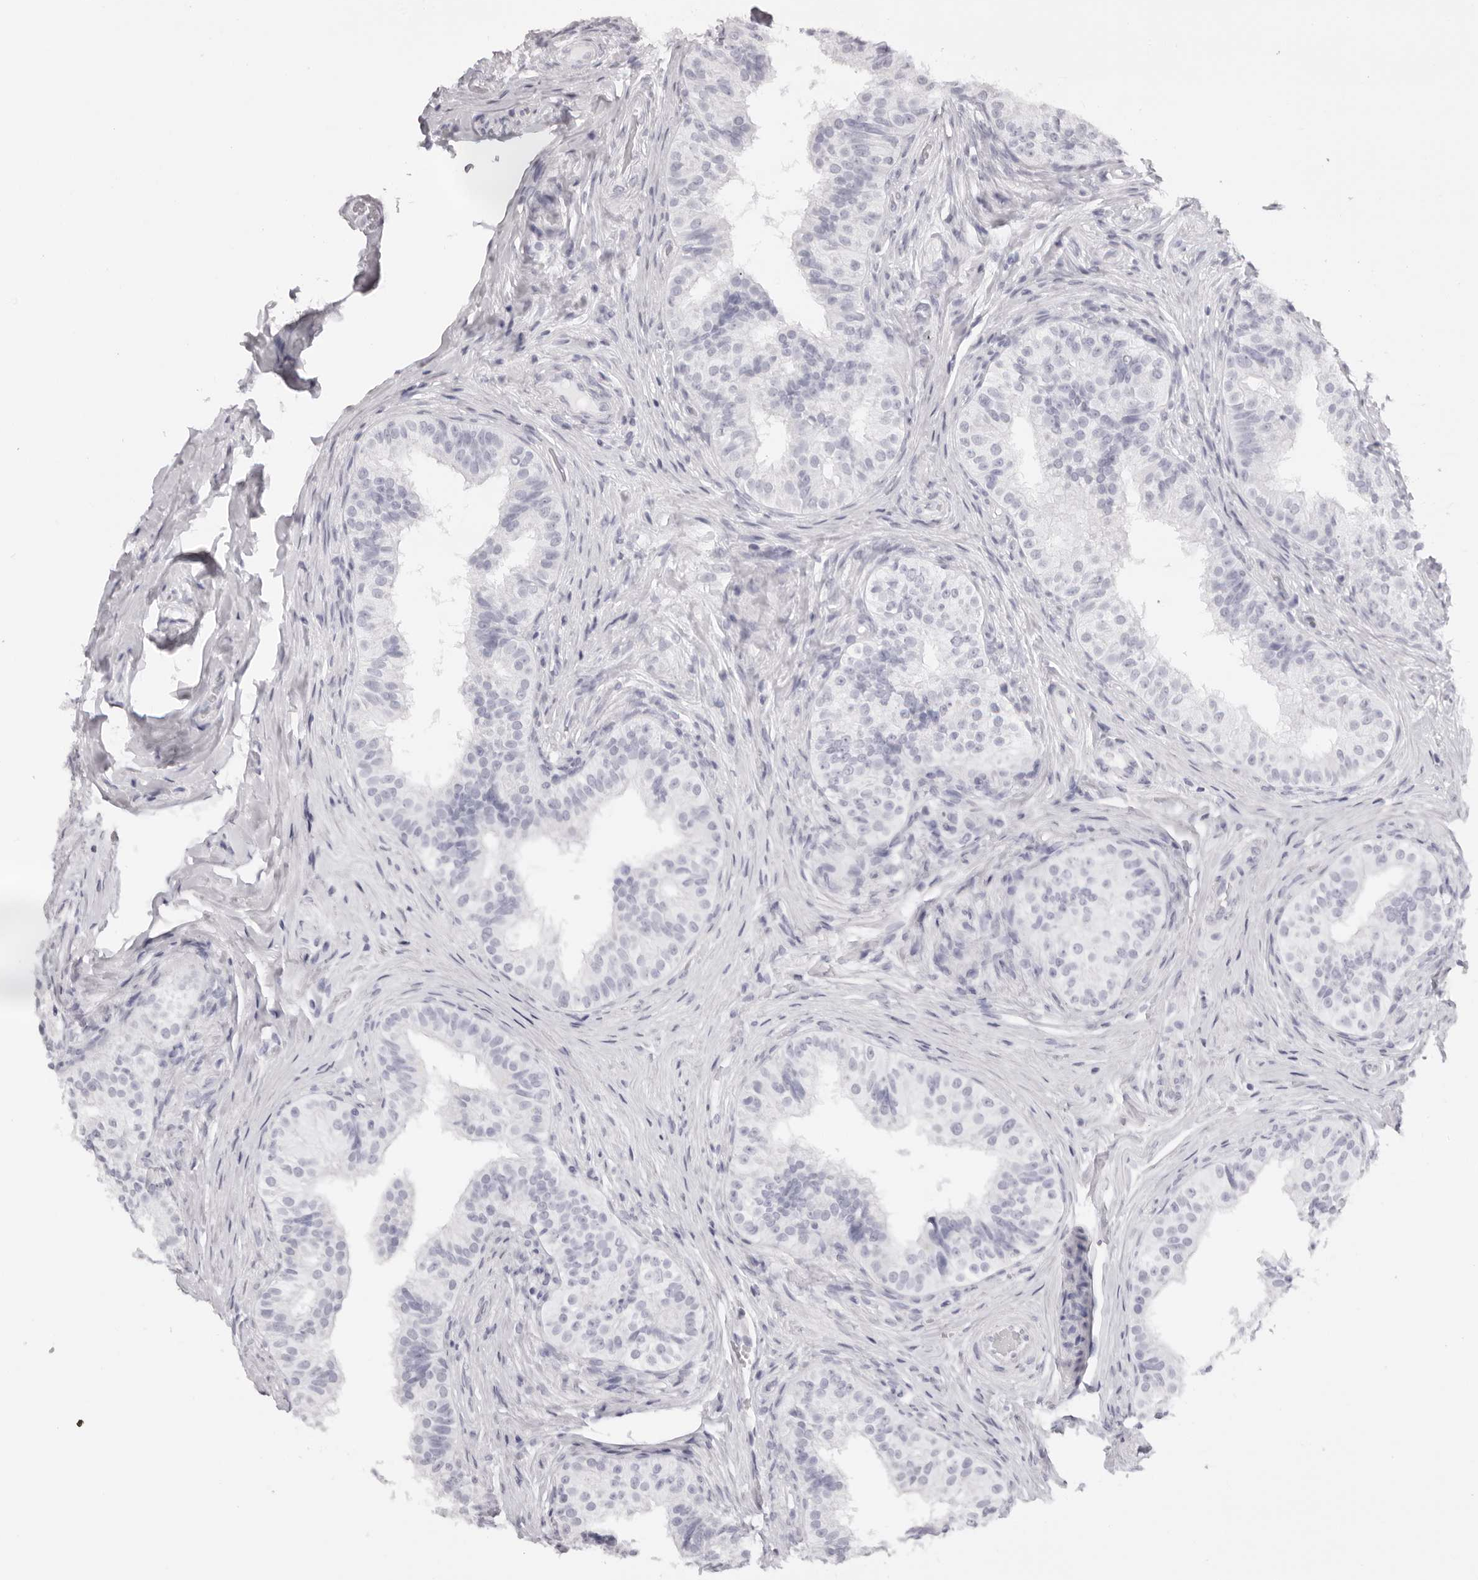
{"staining": {"intensity": "negative", "quantity": "none", "location": "none"}, "tissue": "epididymis", "cell_type": "Glandular cells", "image_type": "normal", "snomed": [{"axis": "morphology", "description": "Normal tissue, NOS"}, {"axis": "topography", "description": "Epididymis"}], "caption": "Immunohistochemistry (IHC) image of benign epididymis: epididymis stained with DAB (3,3'-diaminobenzidine) exhibits no significant protein positivity in glandular cells. Brightfield microscopy of immunohistochemistry stained with DAB (brown) and hematoxylin (blue), captured at high magnification.", "gene": "RHO", "patient": {"sex": "male", "age": 49}}